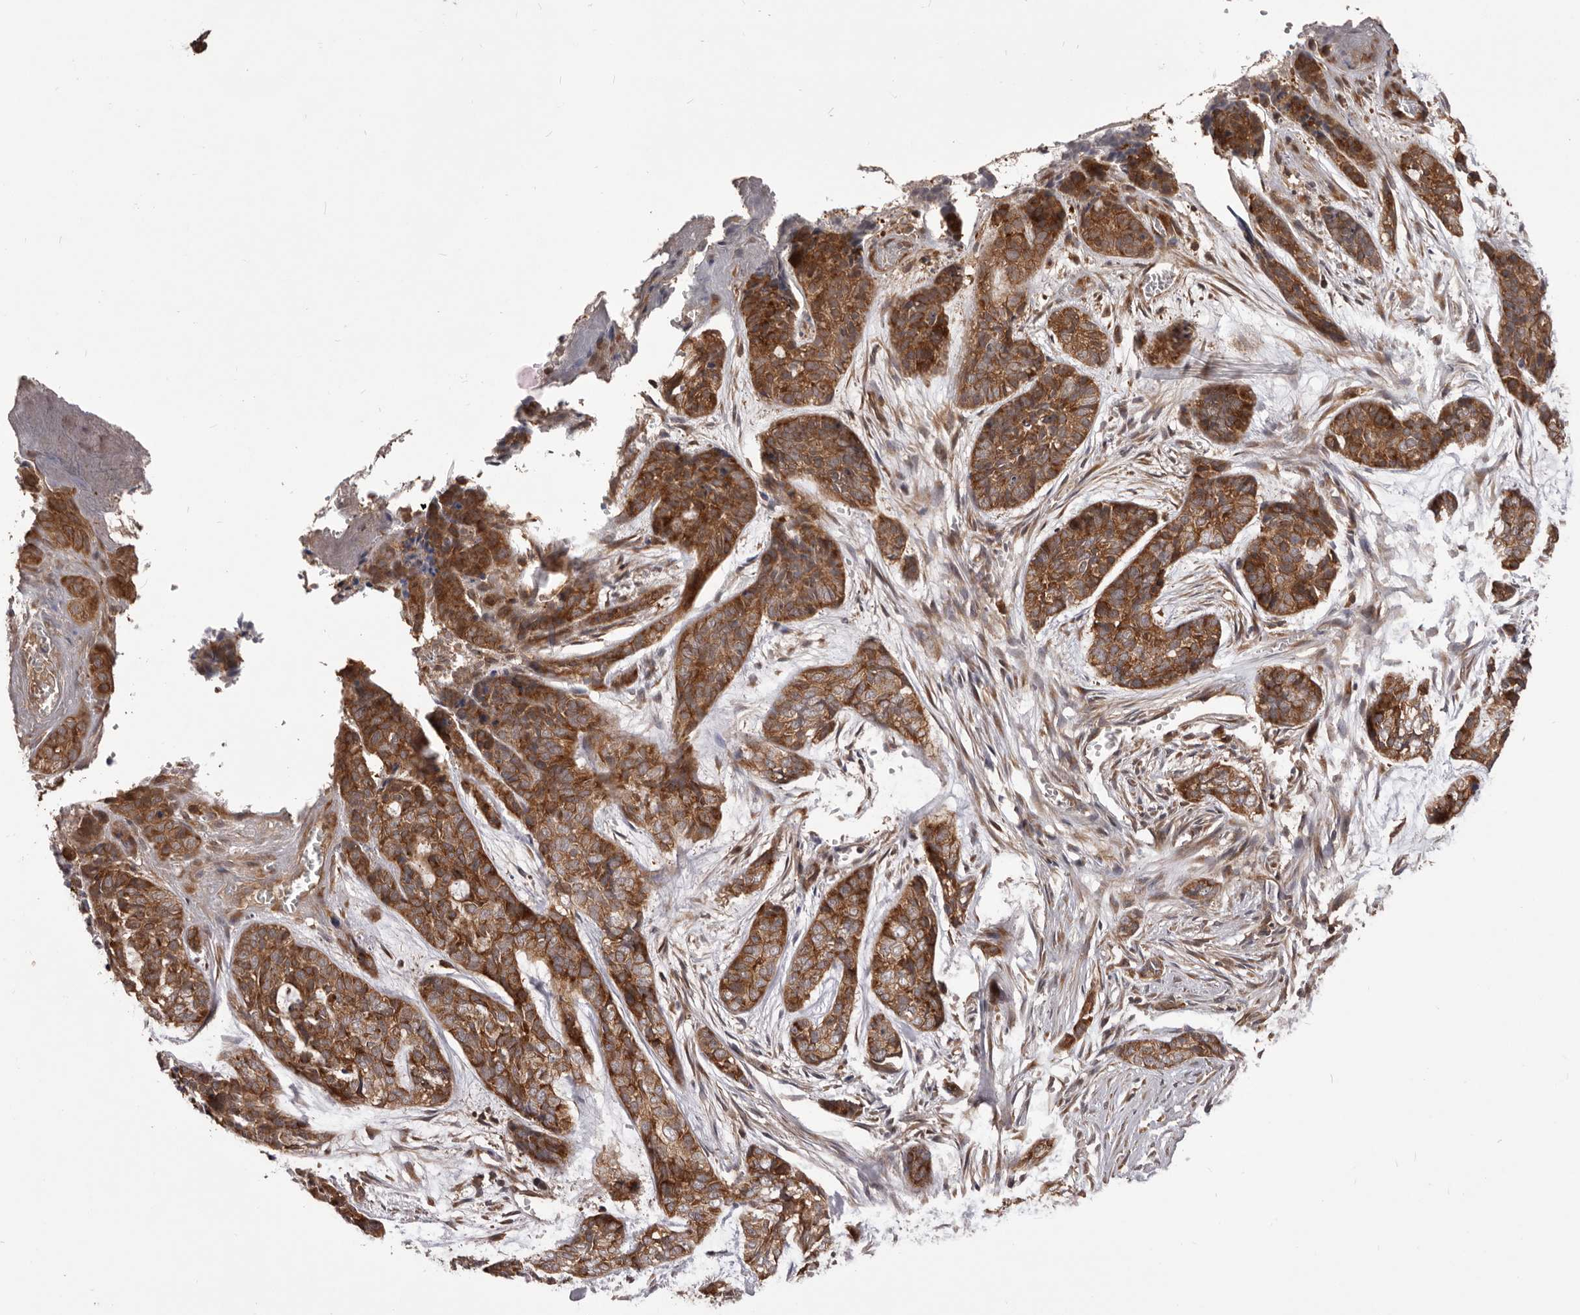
{"staining": {"intensity": "moderate", "quantity": ">75%", "location": "cytoplasmic/membranous"}, "tissue": "skin cancer", "cell_type": "Tumor cells", "image_type": "cancer", "snomed": [{"axis": "morphology", "description": "Basal cell carcinoma"}, {"axis": "topography", "description": "Skin"}], "caption": "Skin cancer (basal cell carcinoma) stained with DAB IHC shows medium levels of moderate cytoplasmic/membranous staining in about >75% of tumor cells. The protein is shown in brown color, while the nuclei are stained blue.", "gene": "HBS1L", "patient": {"sex": "female", "age": 64}}